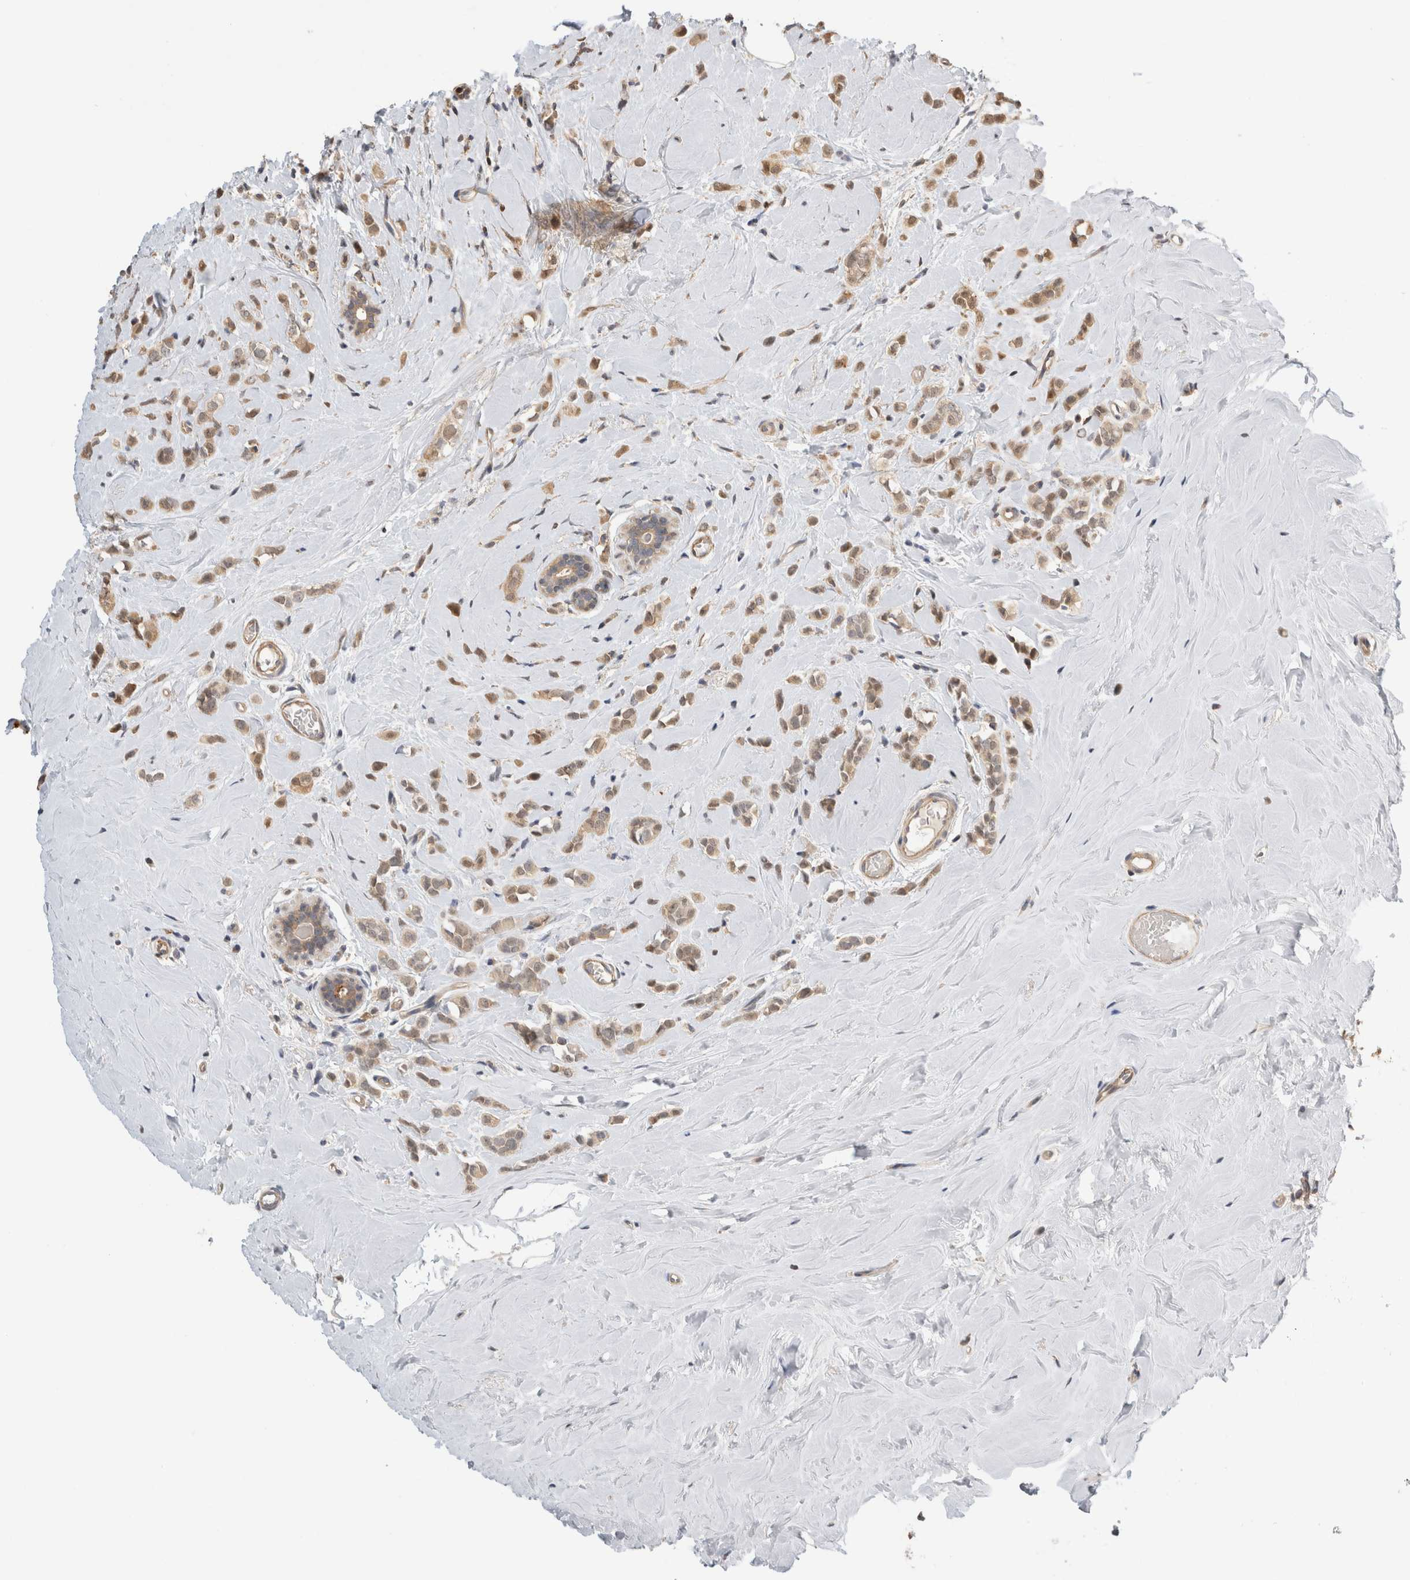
{"staining": {"intensity": "moderate", "quantity": ">75%", "location": "cytoplasmic/membranous"}, "tissue": "breast cancer", "cell_type": "Tumor cells", "image_type": "cancer", "snomed": [{"axis": "morphology", "description": "Lobular carcinoma"}, {"axis": "topography", "description": "Breast"}], "caption": "Protein expression analysis of human breast cancer reveals moderate cytoplasmic/membranous positivity in approximately >75% of tumor cells.", "gene": "PGM1", "patient": {"sex": "female", "age": 47}}